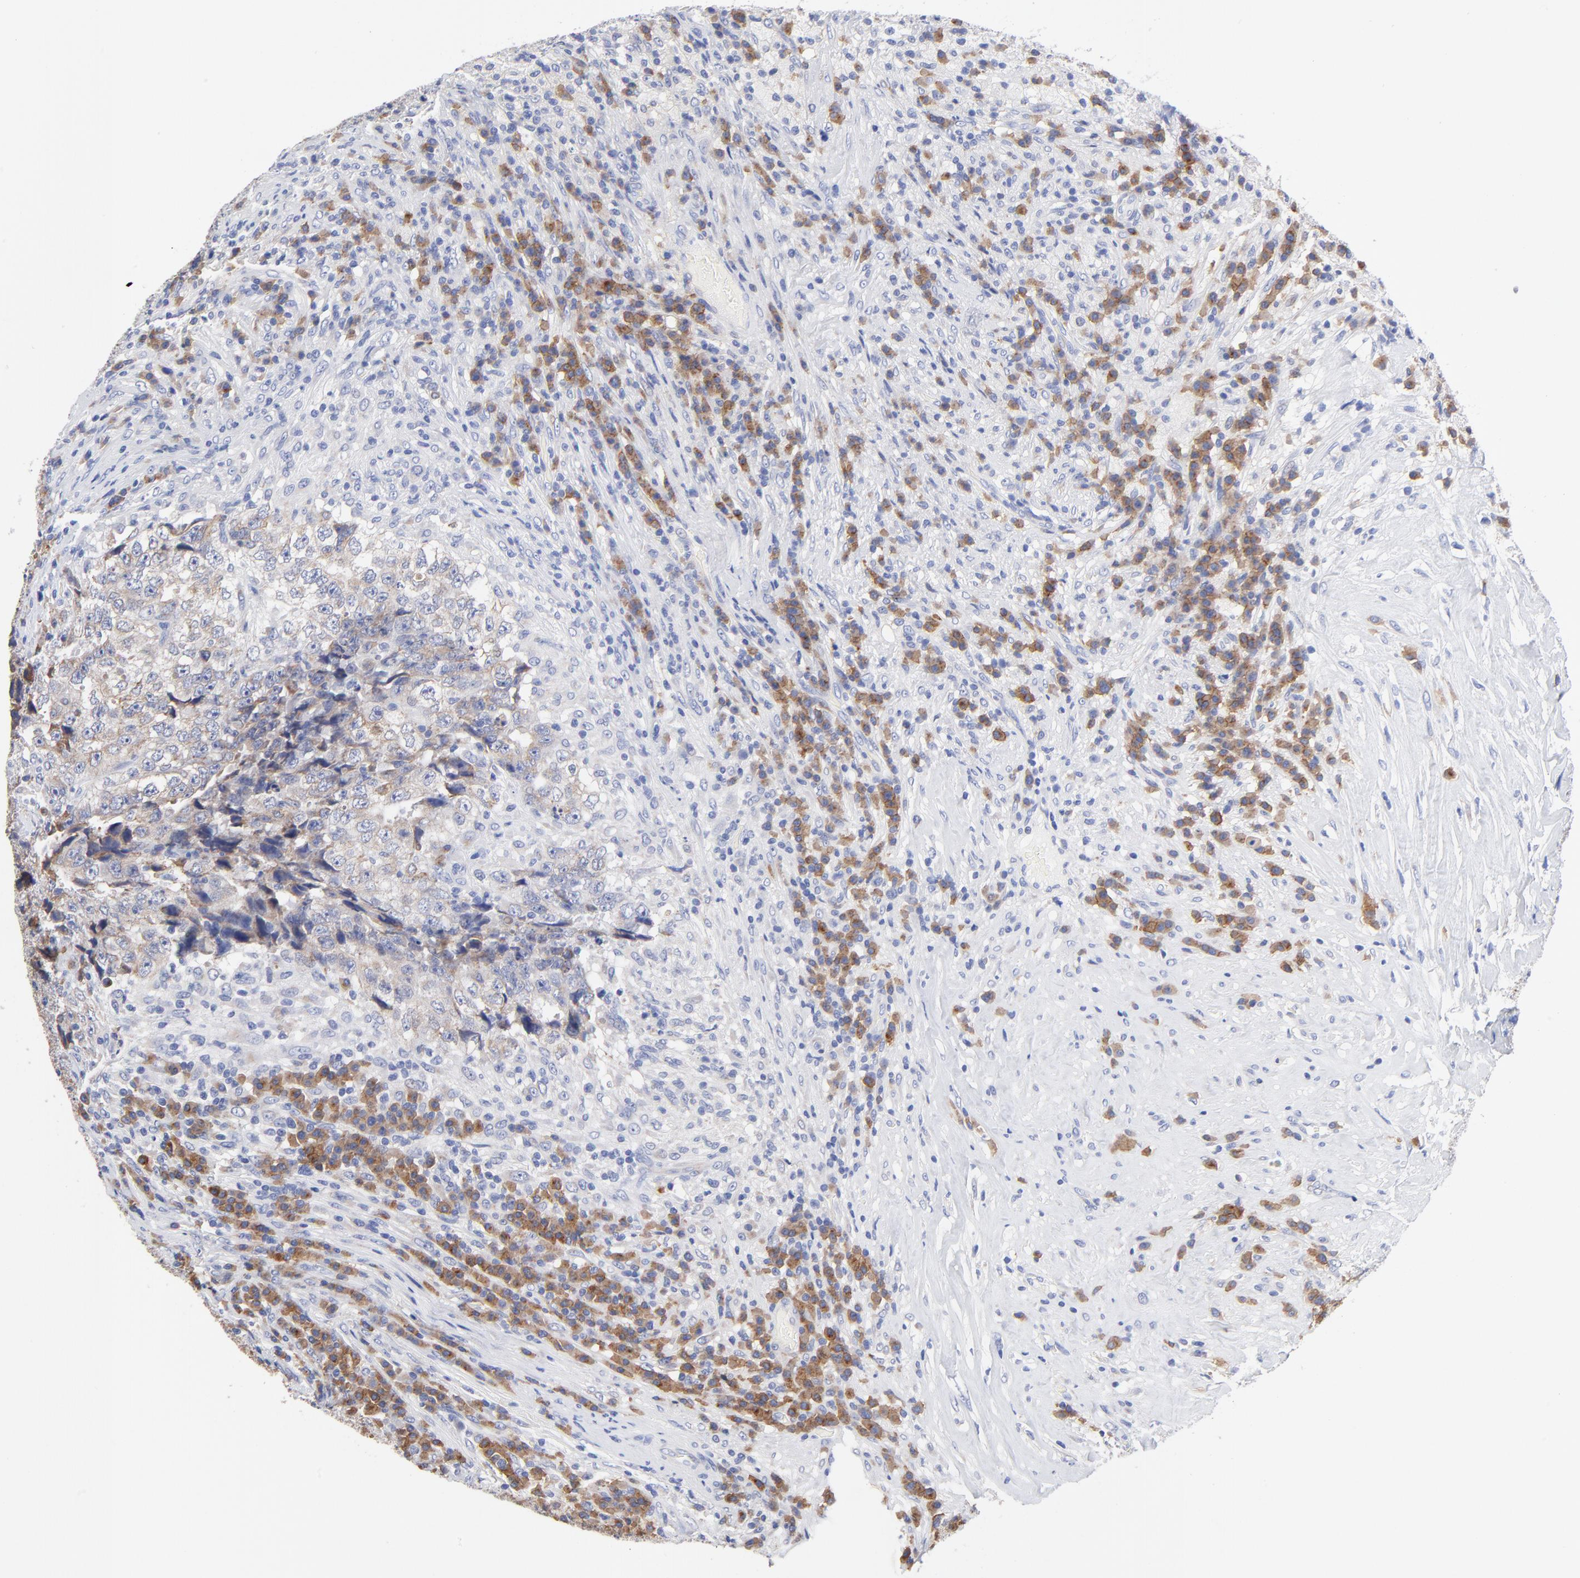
{"staining": {"intensity": "weak", "quantity": ">75%", "location": "cytoplasmic/membranous"}, "tissue": "testis cancer", "cell_type": "Tumor cells", "image_type": "cancer", "snomed": [{"axis": "morphology", "description": "Necrosis, NOS"}, {"axis": "morphology", "description": "Carcinoma, Embryonal, NOS"}, {"axis": "topography", "description": "Testis"}], "caption": "A micrograph of human embryonal carcinoma (testis) stained for a protein displays weak cytoplasmic/membranous brown staining in tumor cells.", "gene": "LAX1", "patient": {"sex": "male", "age": 19}}